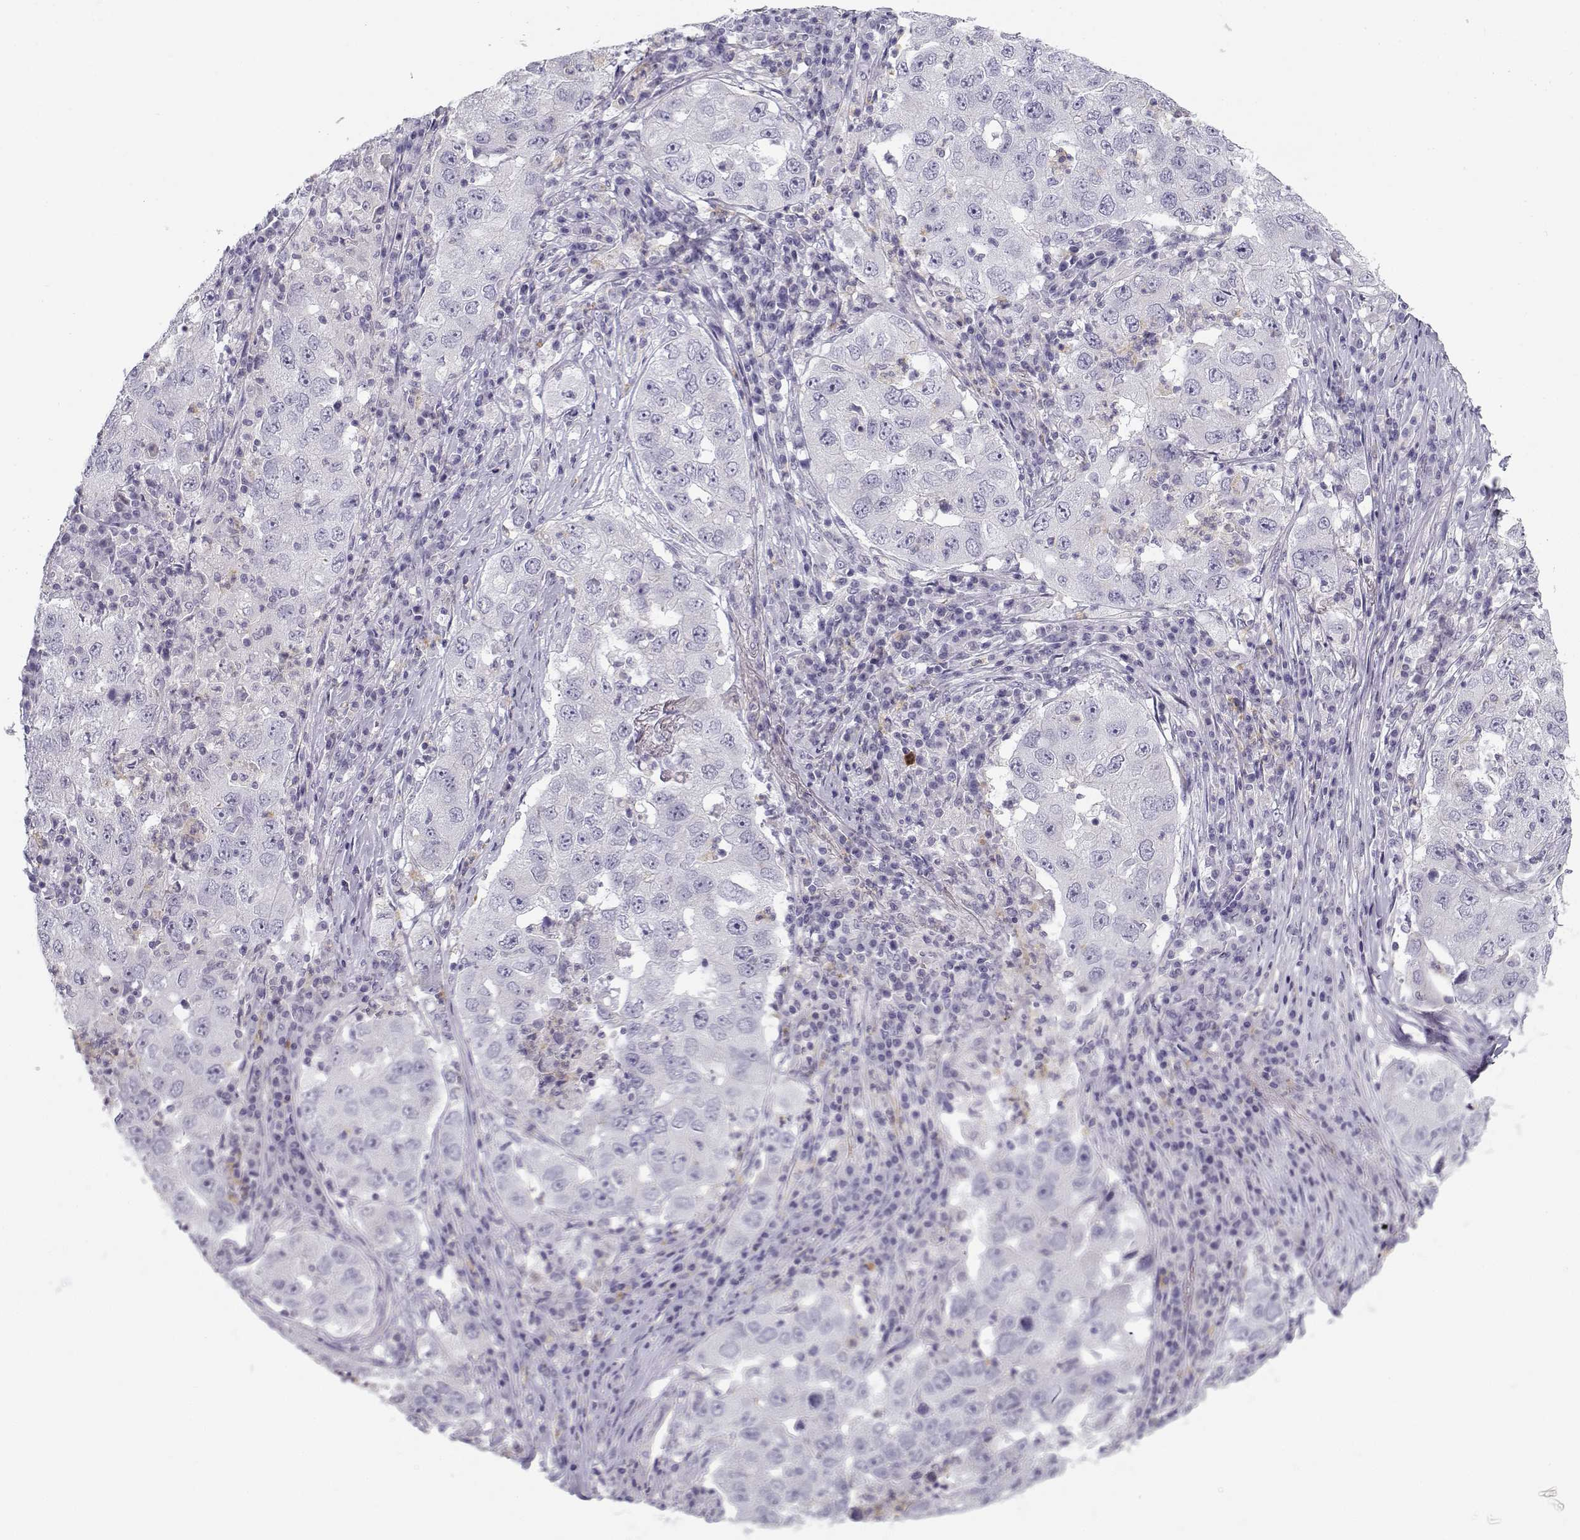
{"staining": {"intensity": "negative", "quantity": "none", "location": "none"}, "tissue": "lung cancer", "cell_type": "Tumor cells", "image_type": "cancer", "snomed": [{"axis": "morphology", "description": "Adenocarcinoma, NOS"}, {"axis": "topography", "description": "Lung"}], "caption": "Tumor cells are negative for protein expression in human adenocarcinoma (lung). Nuclei are stained in blue.", "gene": "MYO1A", "patient": {"sex": "male", "age": 73}}